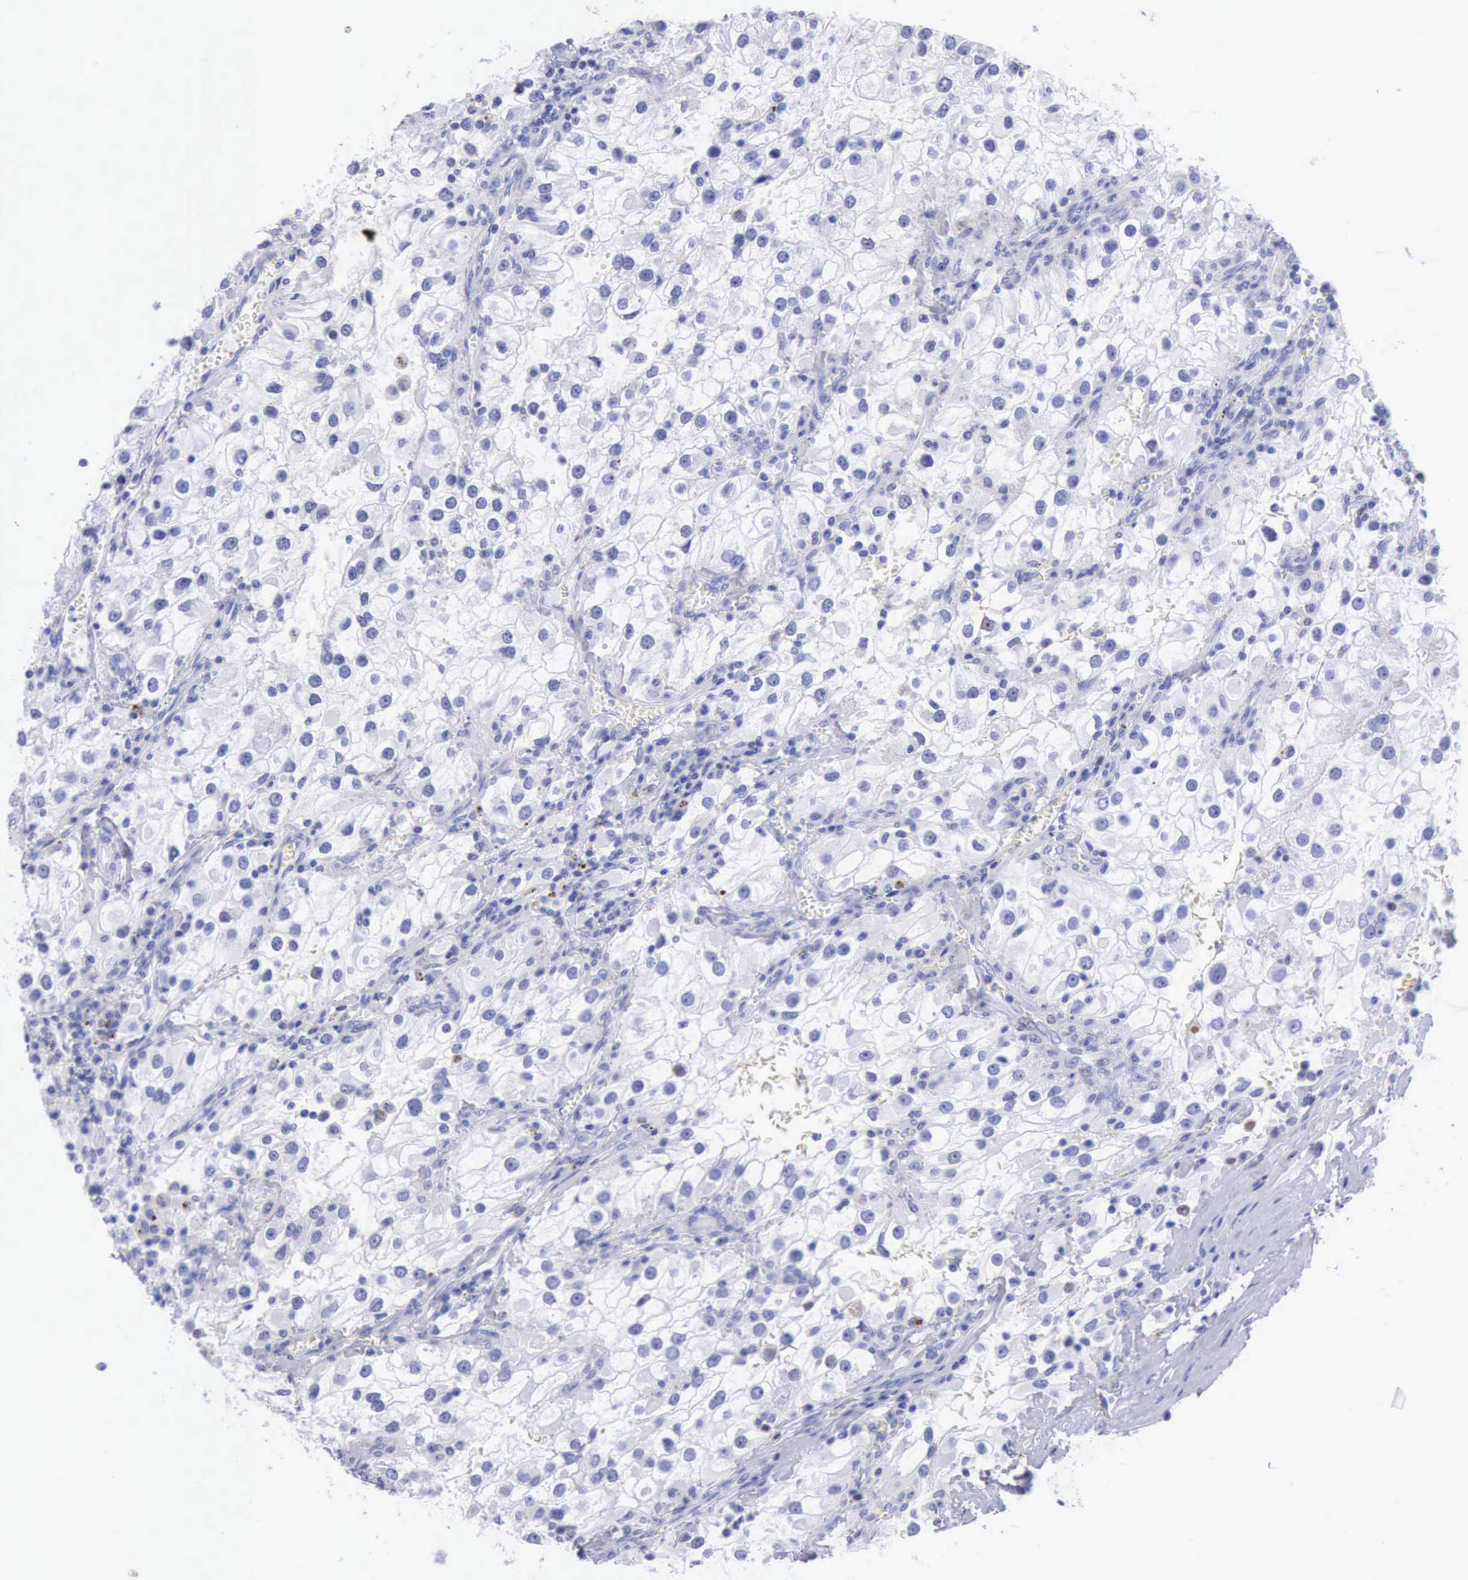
{"staining": {"intensity": "negative", "quantity": "none", "location": "none"}, "tissue": "renal cancer", "cell_type": "Tumor cells", "image_type": "cancer", "snomed": [{"axis": "morphology", "description": "Adenocarcinoma, NOS"}, {"axis": "topography", "description": "Kidney"}], "caption": "An immunohistochemistry (IHC) image of renal cancer (adenocarcinoma) is shown. There is no staining in tumor cells of renal cancer (adenocarcinoma).", "gene": "MCM2", "patient": {"sex": "female", "age": 52}}